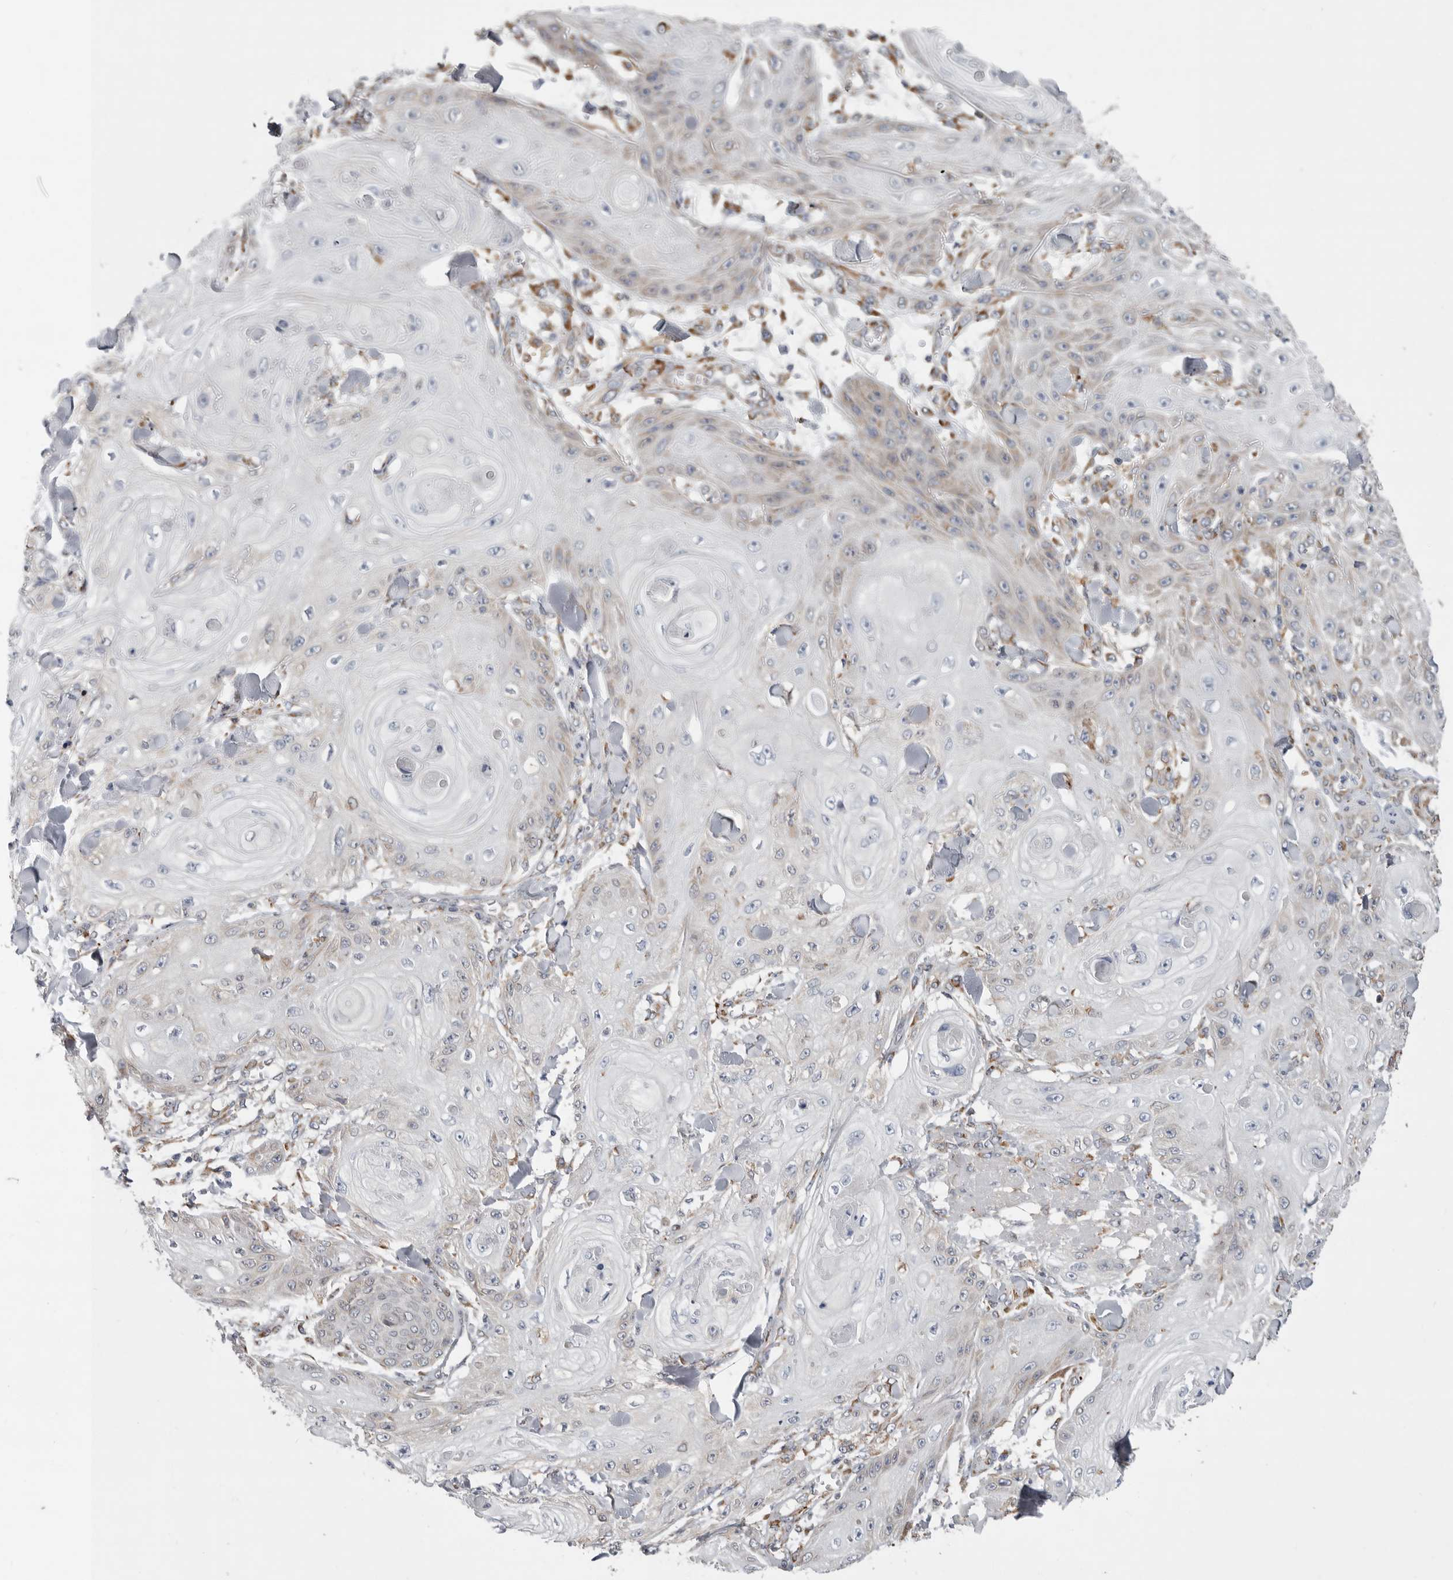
{"staining": {"intensity": "weak", "quantity": "<25%", "location": "cytoplasmic/membranous"}, "tissue": "skin cancer", "cell_type": "Tumor cells", "image_type": "cancer", "snomed": [{"axis": "morphology", "description": "Squamous cell carcinoma, NOS"}, {"axis": "topography", "description": "Skin"}], "caption": "Immunohistochemical staining of skin cancer shows no significant positivity in tumor cells.", "gene": "GANAB", "patient": {"sex": "male", "age": 74}}